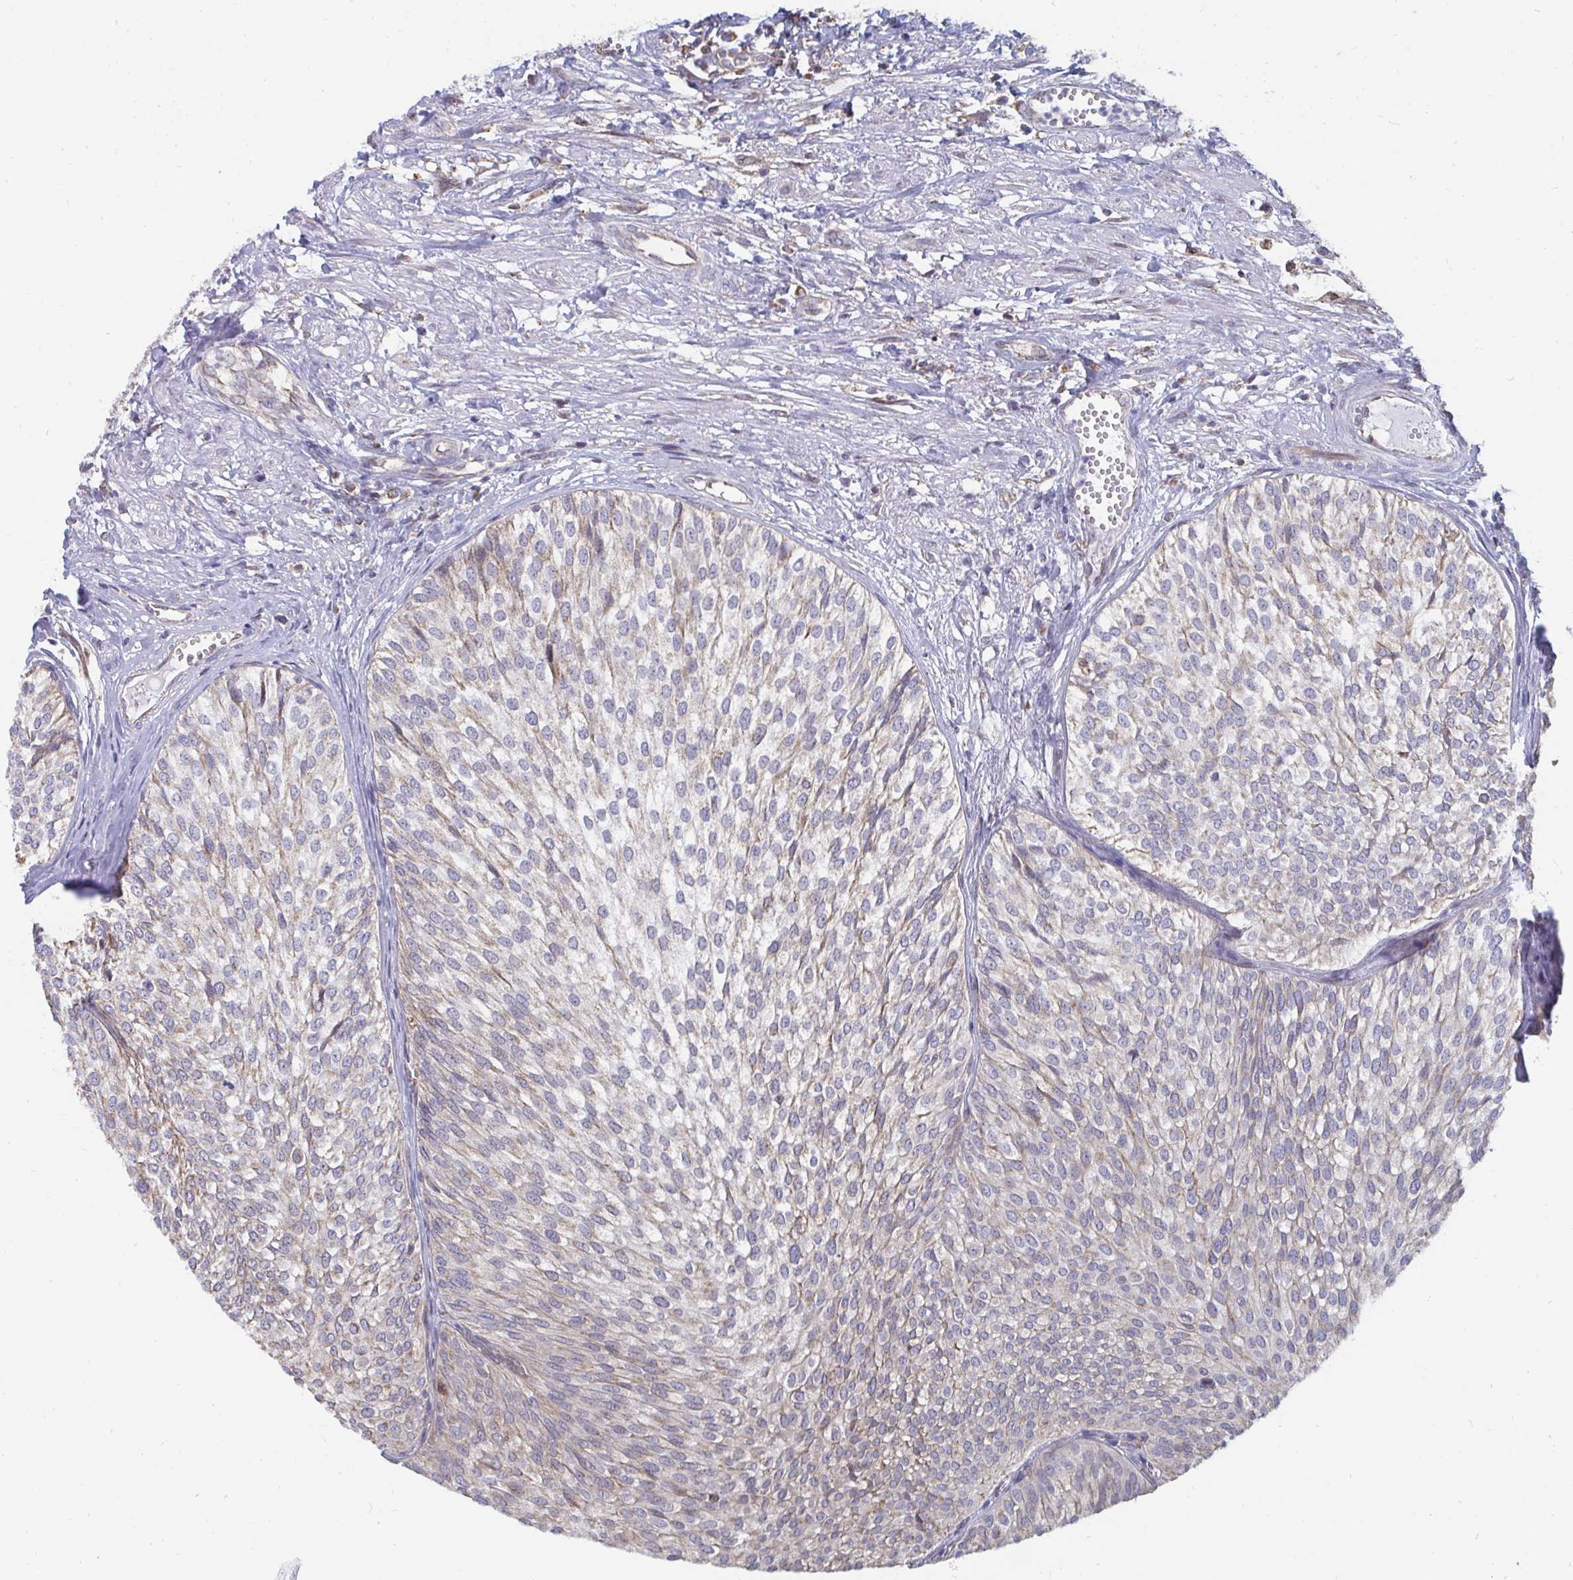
{"staining": {"intensity": "weak", "quantity": "25%-75%", "location": "cytoplasmic/membranous"}, "tissue": "urothelial cancer", "cell_type": "Tumor cells", "image_type": "cancer", "snomed": [{"axis": "morphology", "description": "Urothelial carcinoma, Low grade"}, {"axis": "topography", "description": "Urinary bladder"}], "caption": "Immunohistochemistry of human urothelial carcinoma (low-grade) displays low levels of weak cytoplasmic/membranous expression in approximately 25%-75% of tumor cells.", "gene": "ELAVL1", "patient": {"sex": "male", "age": 91}}